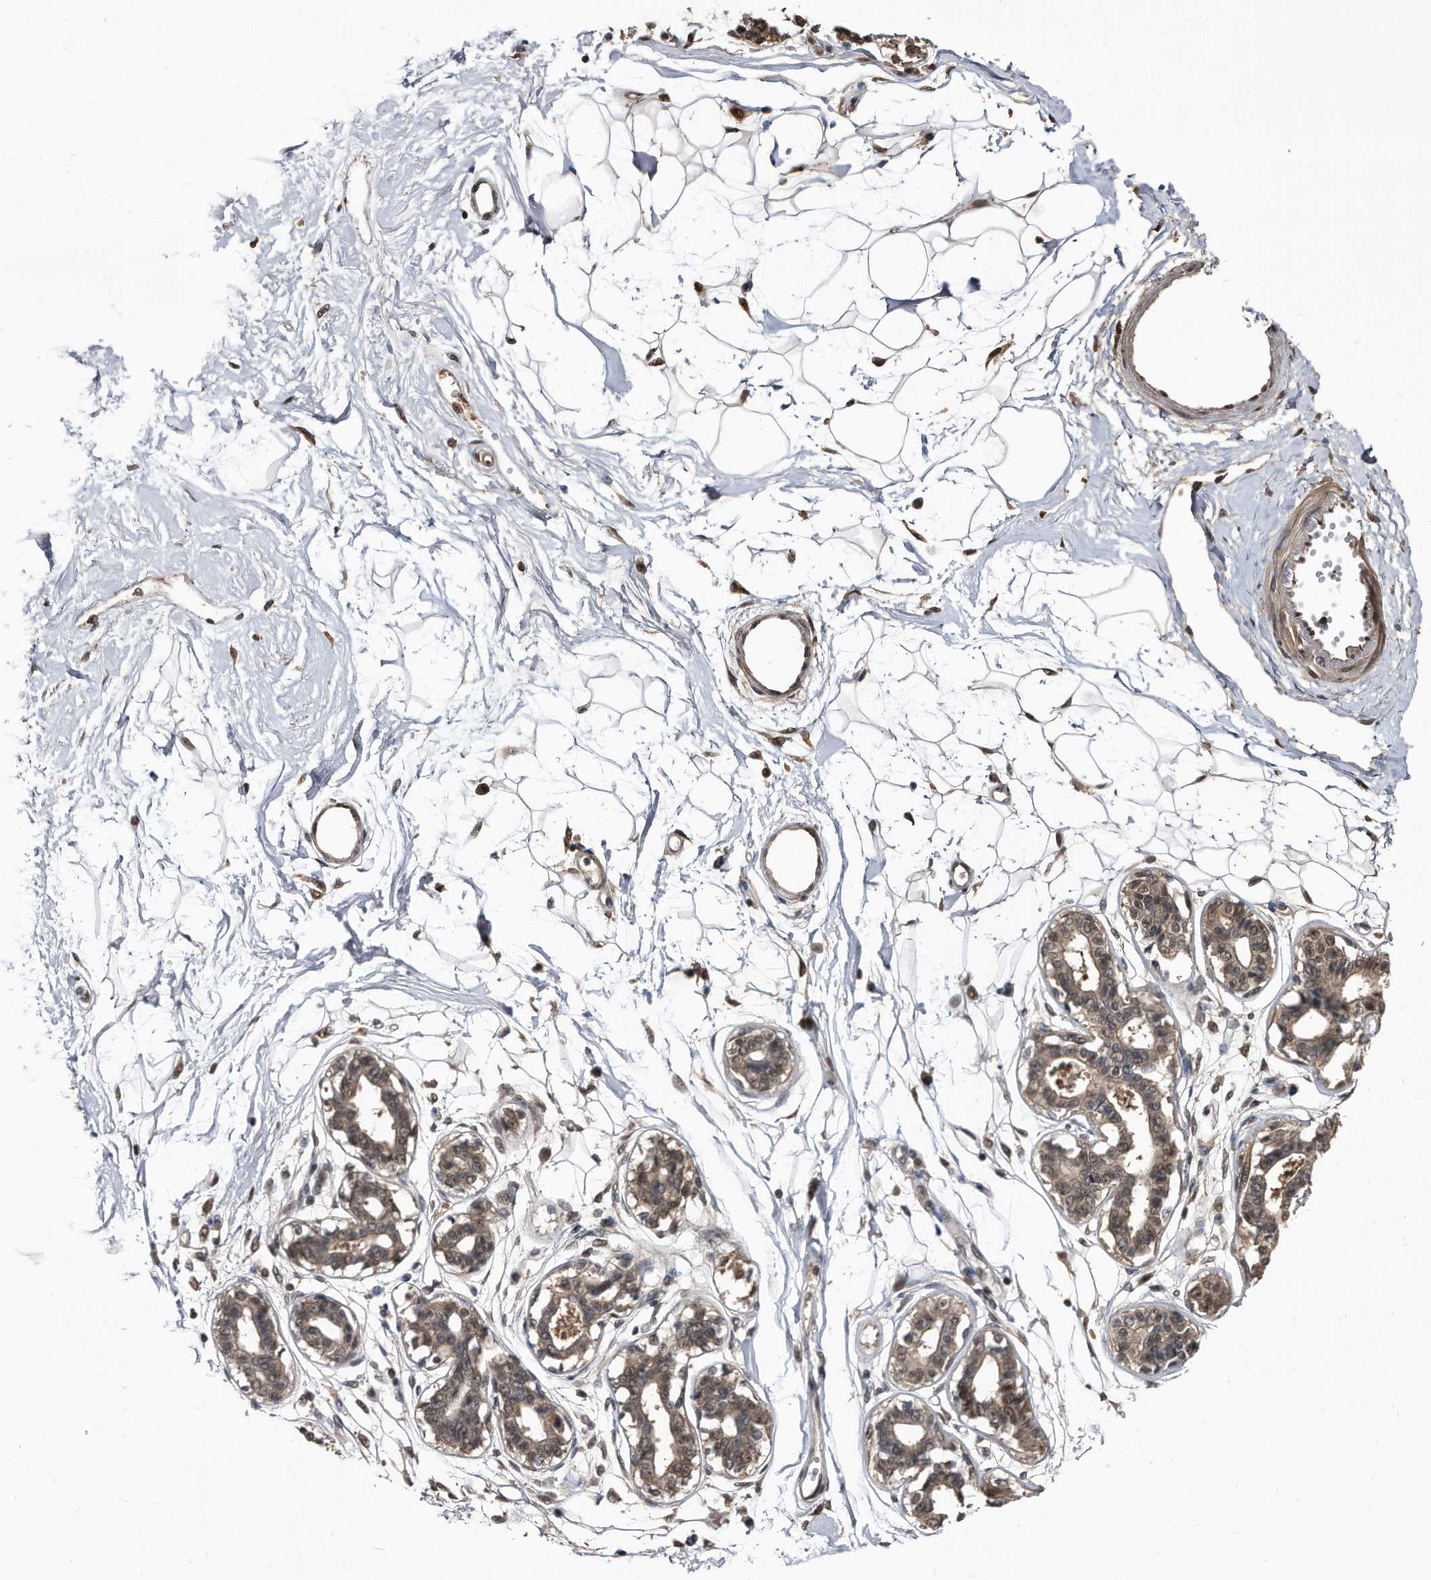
{"staining": {"intensity": "moderate", "quantity": ">75%", "location": "cytoplasmic/membranous,nuclear"}, "tissue": "breast", "cell_type": "Adipocytes", "image_type": "normal", "snomed": [{"axis": "morphology", "description": "Normal tissue, NOS"}, {"axis": "topography", "description": "Breast"}], "caption": "Immunohistochemistry (DAB) staining of unremarkable breast demonstrates moderate cytoplasmic/membranous,nuclear protein expression in about >75% of adipocytes. The staining is performed using DAB (3,3'-diaminobenzidine) brown chromogen to label protein expression. The nuclei are counter-stained blue using hematoxylin.", "gene": "RAD23B", "patient": {"sex": "female", "age": 45}}